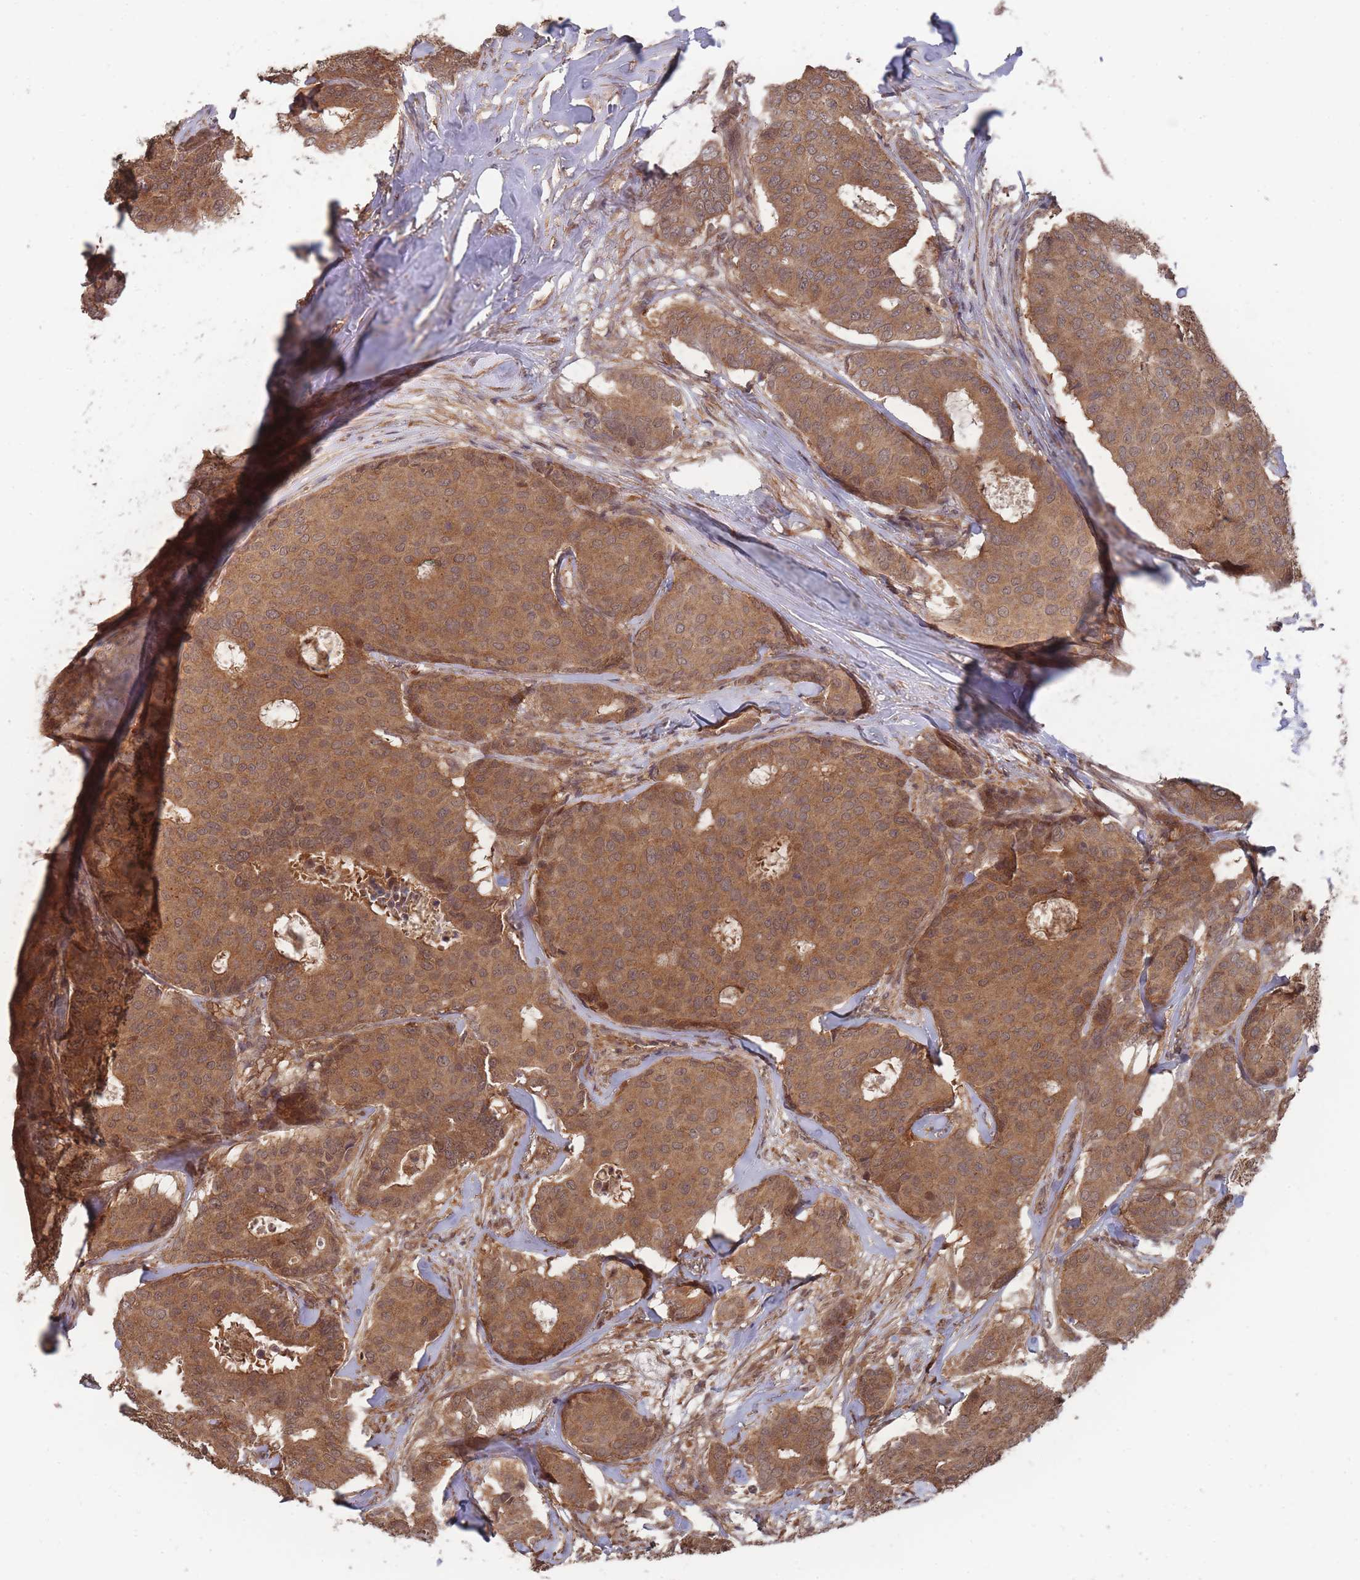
{"staining": {"intensity": "moderate", "quantity": ">75%", "location": "cytoplasmic/membranous"}, "tissue": "breast cancer", "cell_type": "Tumor cells", "image_type": "cancer", "snomed": [{"axis": "morphology", "description": "Duct carcinoma"}, {"axis": "topography", "description": "Breast"}], "caption": "A brown stain shows moderate cytoplasmic/membranous expression of a protein in human breast intraductal carcinoma tumor cells.", "gene": "SF3B1", "patient": {"sex": "female", "age": 75}}